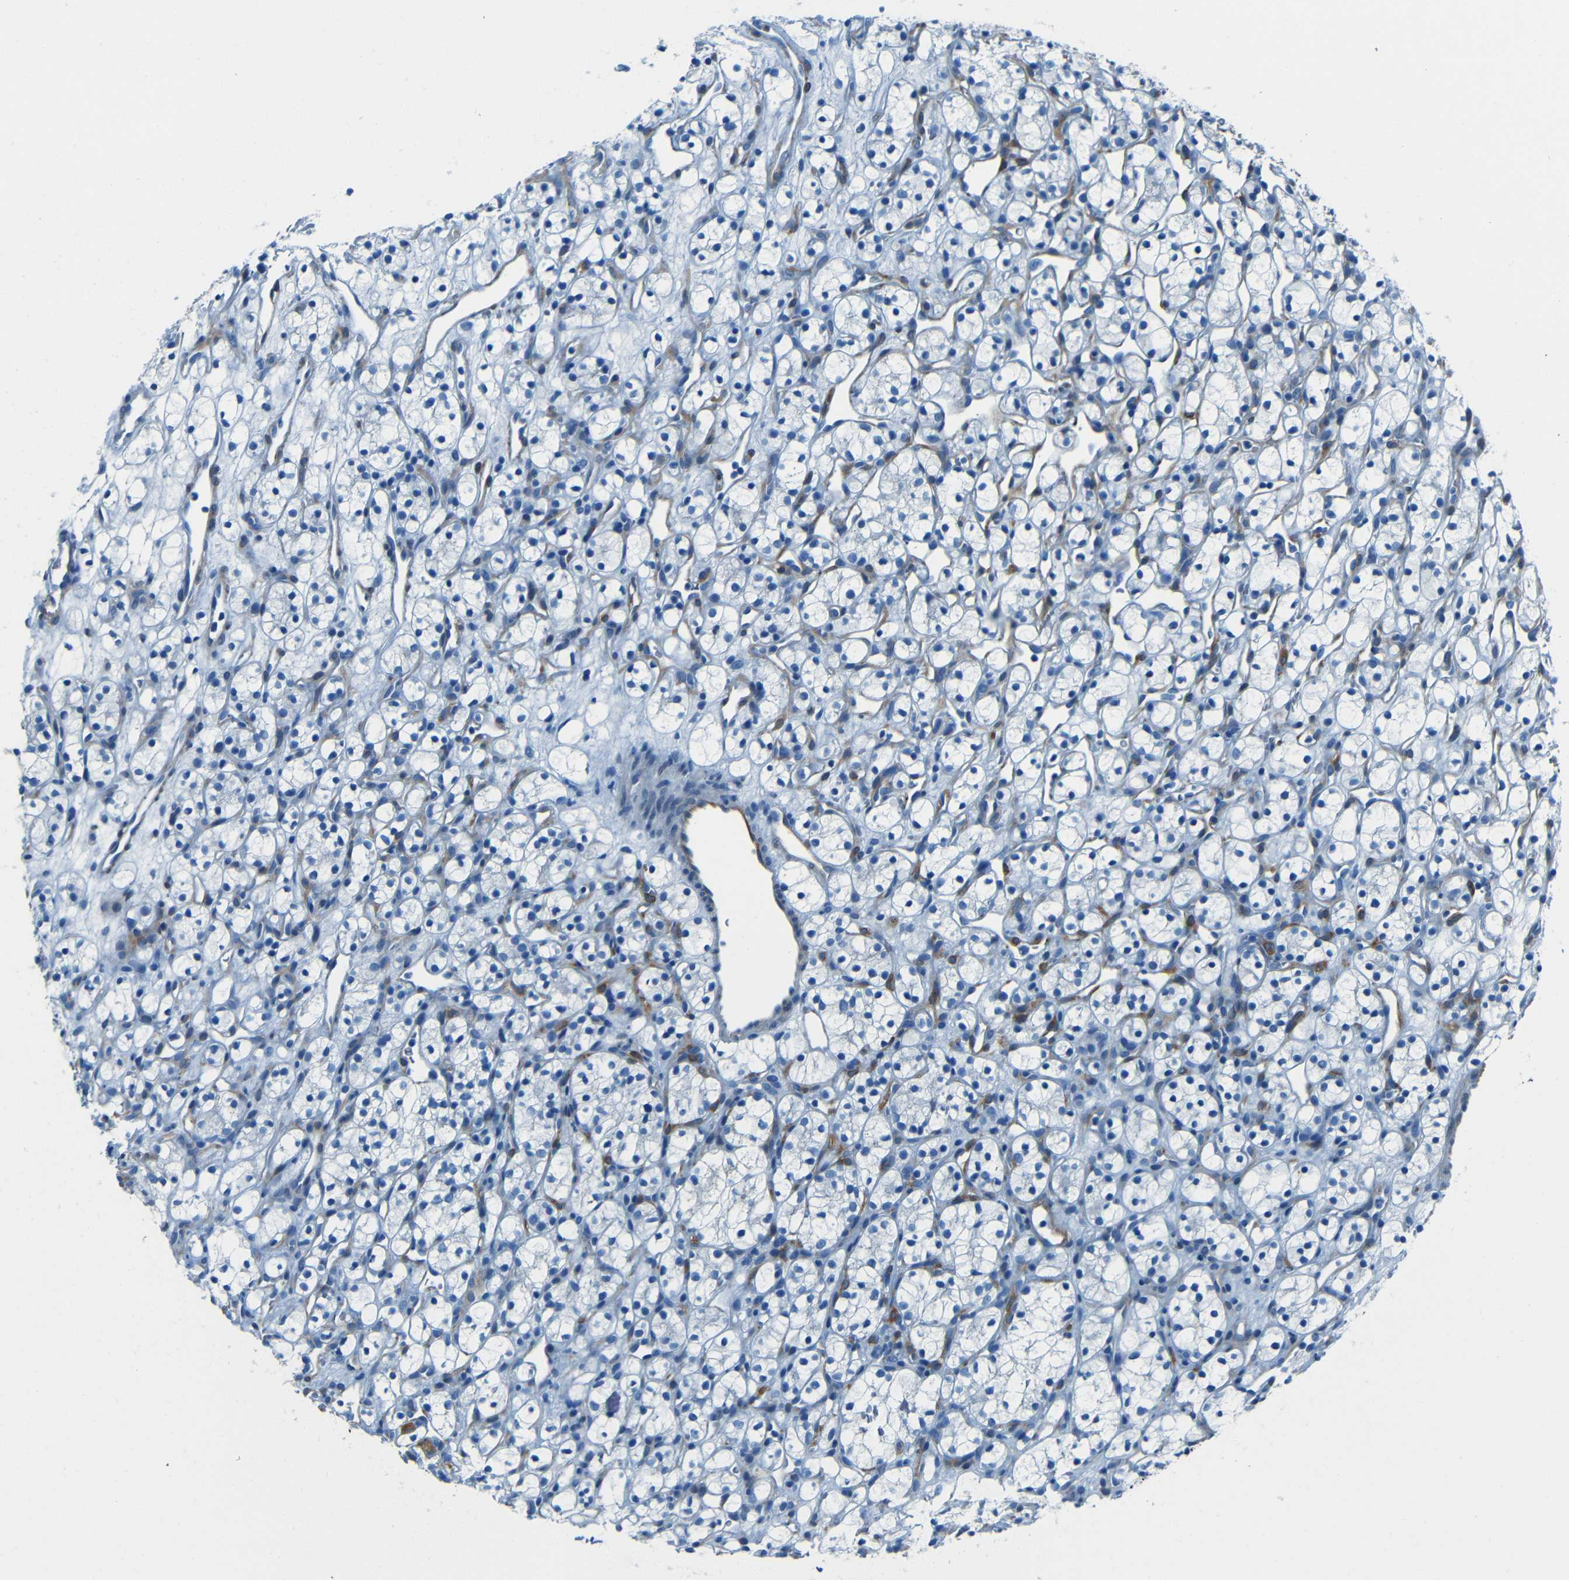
{"staining": {"intensity": "negative", "quantity": "none", "location": "none"}, "tissue": "renal cancer", "cell_type": "Tumor cells", "image_type": "cancer", "snomed": [{"axis": "morphology", "description": "Adenocarcinoma, NOS"}, {"axis": "topography", "description": "Kidney"}], "caption": "The image shows no significant expression in tumor cells of renal cancer (adenocarcinoma). Nuclei are stained in blue.", "gene": "MAP2", "patient": {"sex": "female", "age": 60}}